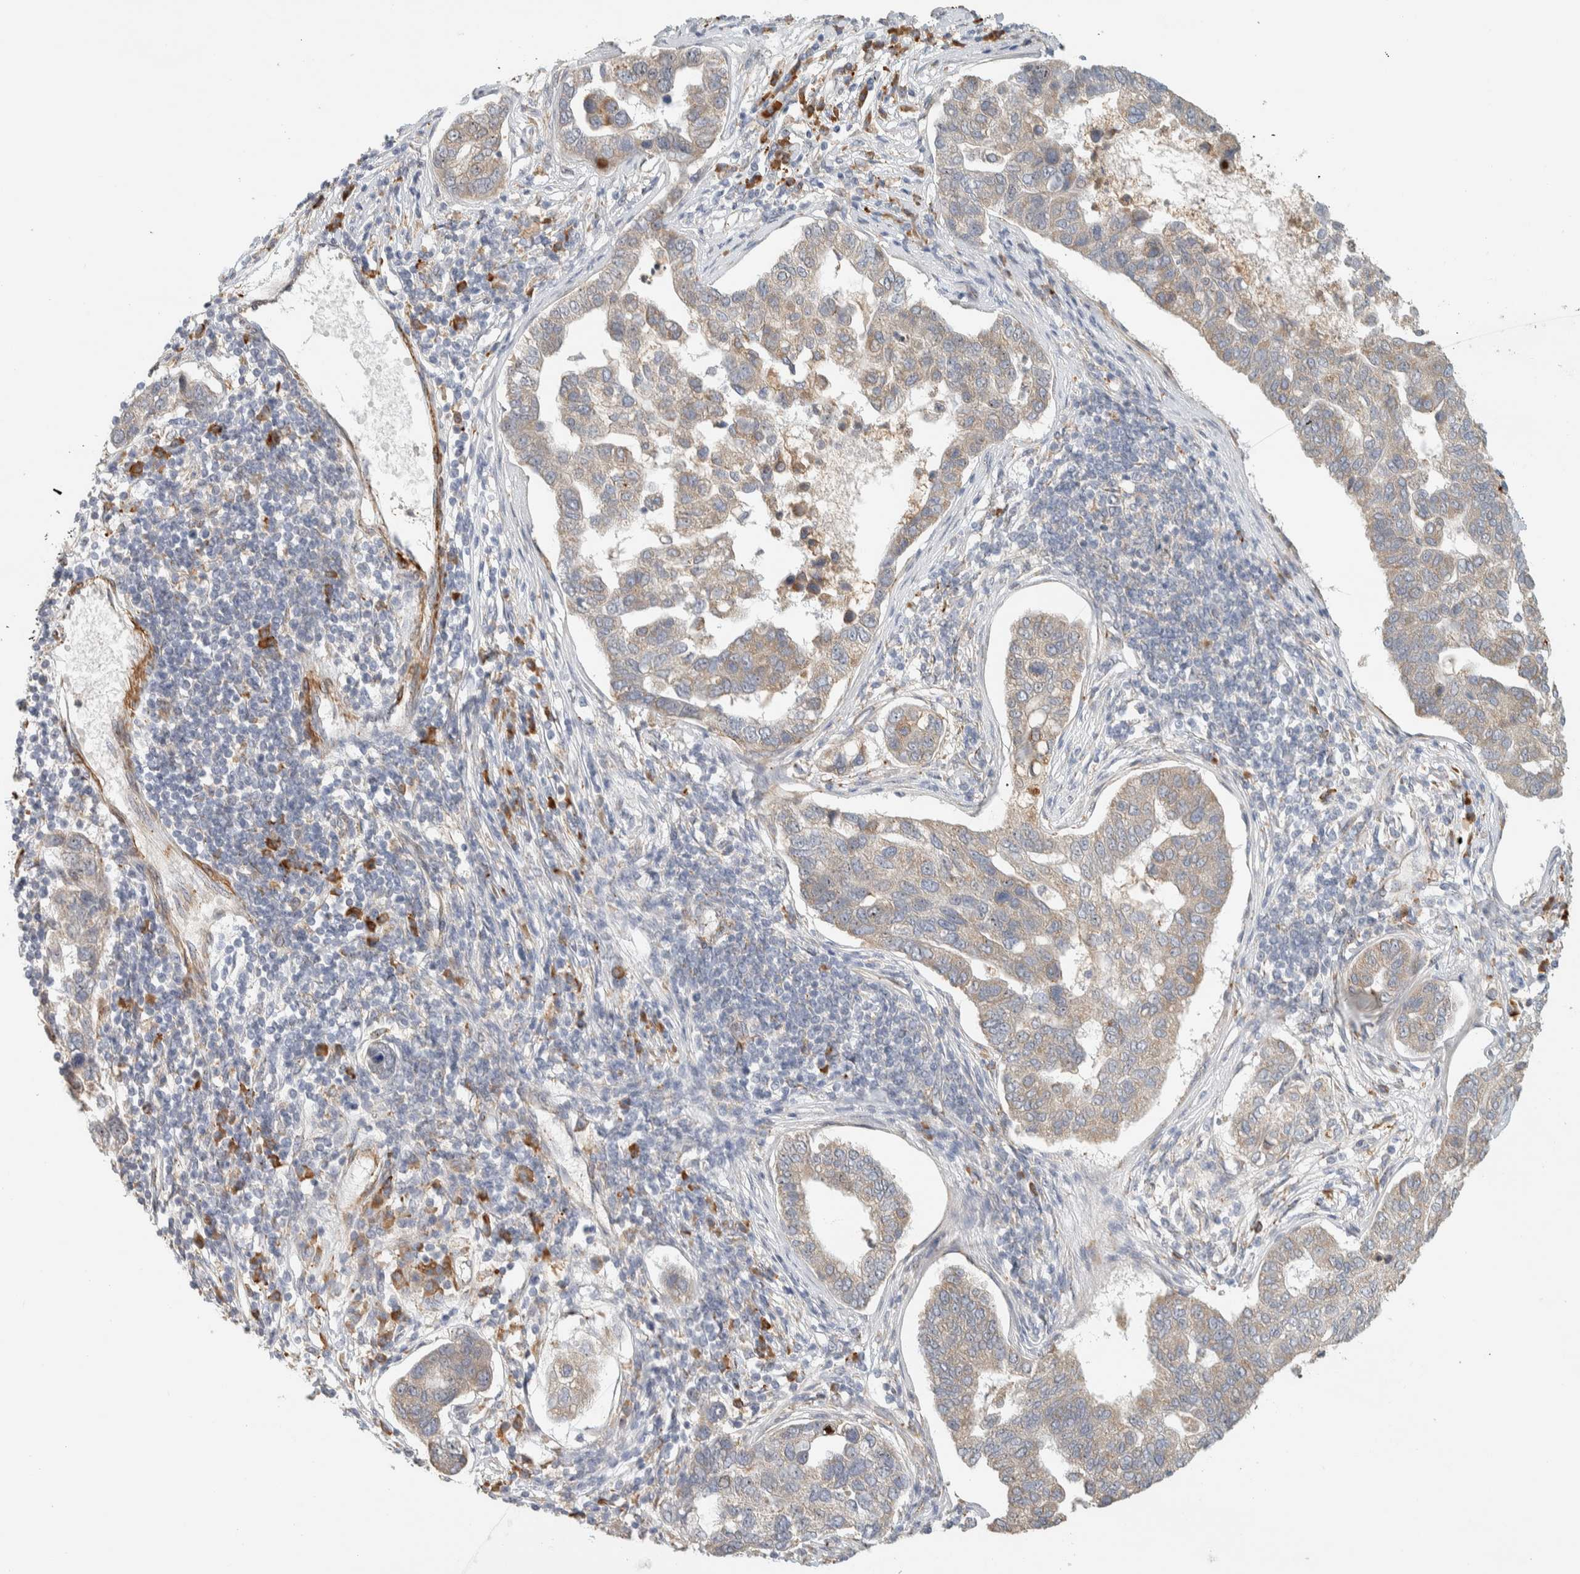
{"staining": {"intensity": "weak", "quantity": "<25%", "location": "cytoplasmic/membranous"}, "tissue": "pancreatic cancer", "cell_type": "Tumor cells", "image_type": "cancer", "snomed": [{"axis": "morphology", "description": "Adenocarcinoma, NOS"}, {"axis": "topography", "description": "Pancreas"}], "caption": "Photomicrograph shows no protein staining in tumor cells of pancreatic adenocarcinoma tissue. (Brightfield microscopy of DAB immunohistochemistry (IHC) at high magnification).", "gene": "KLHL40", "patient": {"sex": "female", "age": 61}}